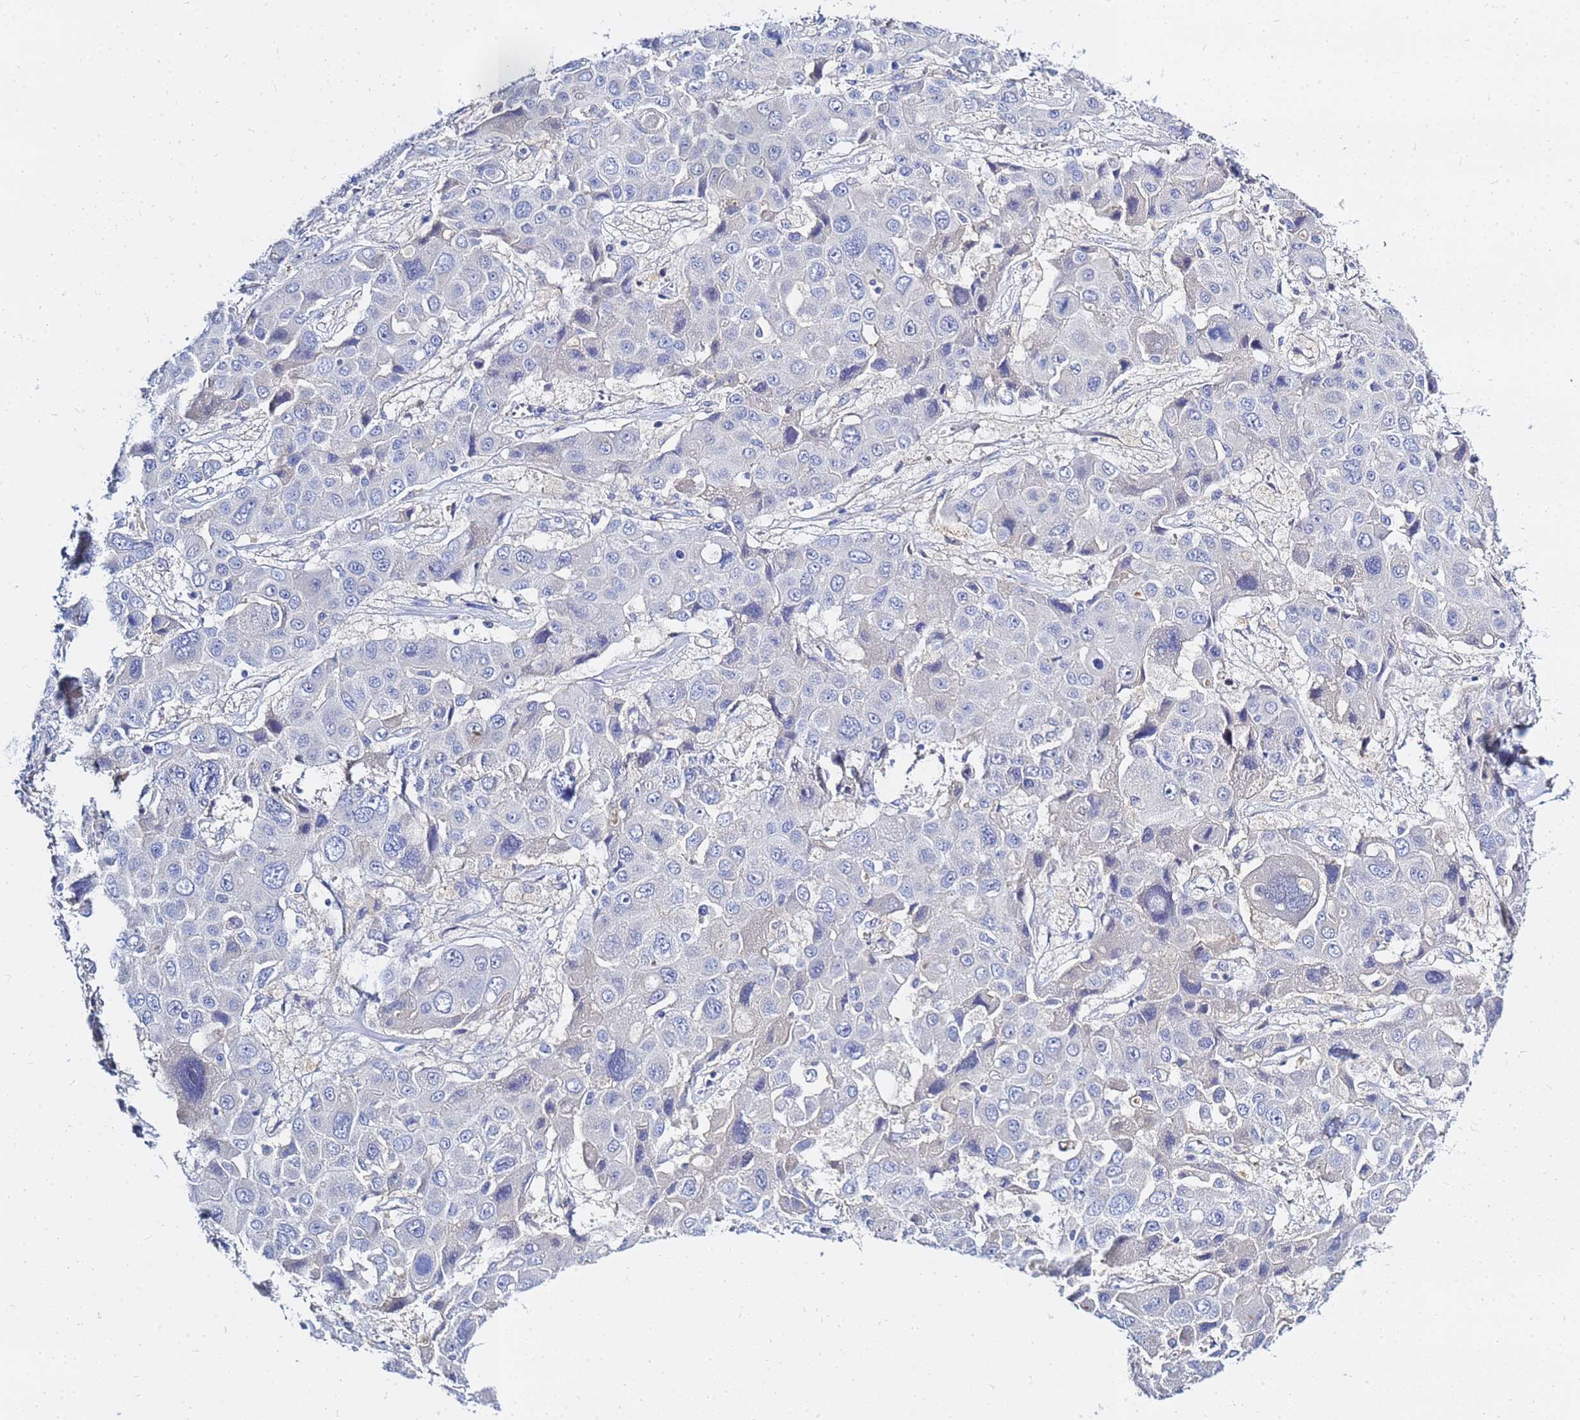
{"staining": {"intensity": "negative", "quantity": "none", "location": "none"}, "tissue": "liver cancer", "cell_type": "Tumor cells", "image_type": "cancer", "snomed": [{"axis": "morphology", "description": "Cholangiocarcinoma"}, {"axis": "topography", "description": "Liver"}], "caption": "This photomicrograph is of liver cholangiocarcinoma stained with immunohistochemistry (IHC) to label a protein in brown with the nuclei are counter-stained blue. There is no positivity in tumor cells. (Immunohistochemistry, brightfield microscopy, high magnification).", "gene": "ZNF552", "patient": {"sex": "male", "age": 67}}